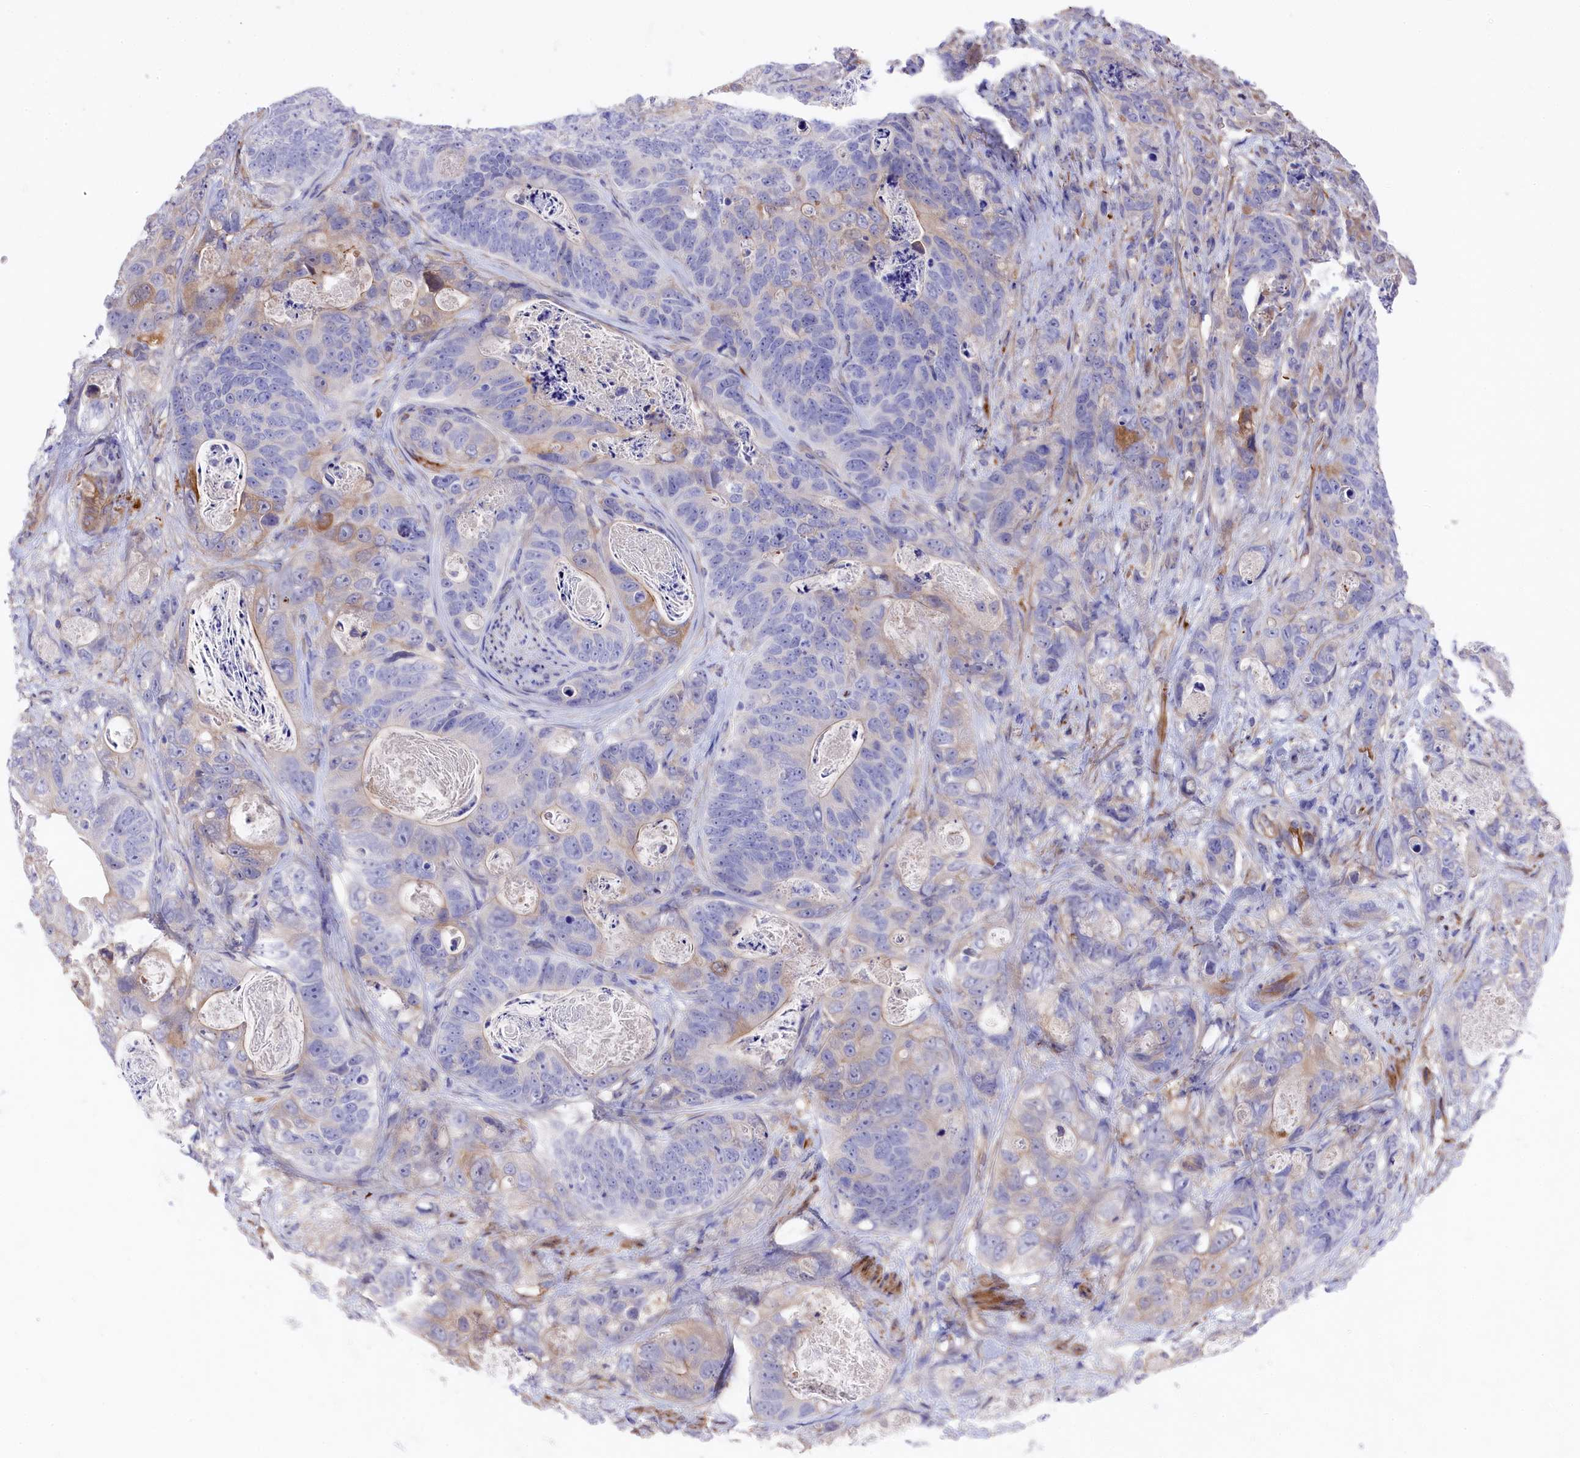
{"staining": {"intensity": "weak", "quantity": "<25%", "location": "cytoplasmic/membranous"}, "tissue": "stomach cancer", "cell_type": "Tumor cells", "image_type": "cancer", "snomed": [{"axis": "morphology", "description": "Normal tissue, NOS"}, {"axis": "morphology", "description": "Adenocarcinoma, NOS"}, {"axis": "topography", "description": "Stomach"}], "caption": "High power microscopy micrograph of an immunohistochemistry histopathology image of adenocarcinoma (stomach), revealing no significant expression in tumor cells.", "gene": "LHFPL4", "patient": {"sex": "female", "age": 89}}